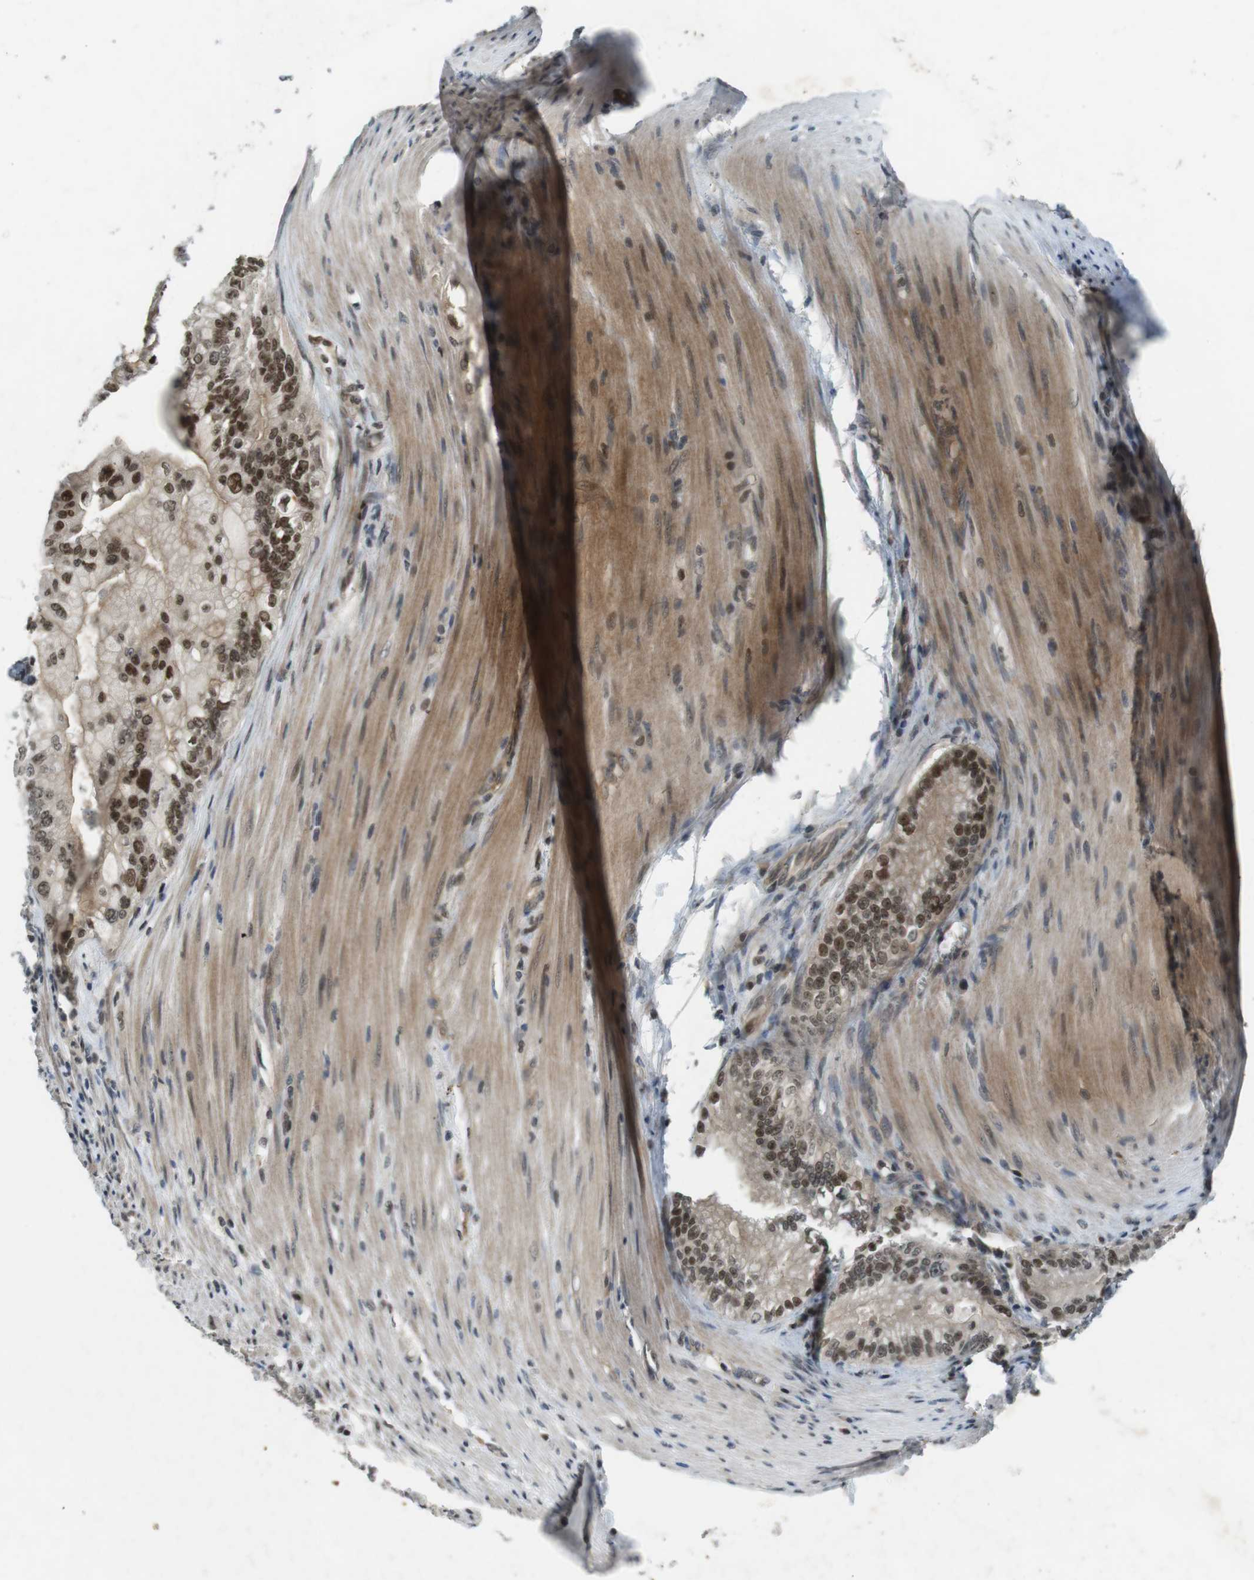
{"staining": {"intensity": "strong", "quantity": "25%-75%", "location": "cytoplasmic/membranous,nuclear"}, "tissue": "pancreatic cancer", "cell_type": "Tumor cells", "image_type": "cancer", "snomed": [{"axis": "morphology", "description": "Normal tissue, NOS"}, {"axis": "topography", "description": "Pancreas"}], "caption": "Pancreatic cancer stained for a protein (brown) displays strong cytoplasmic/membranous and nuclear positive staining in about 25%-75% of tumor cells.", "gene": "MAPKAPK5", "patient": {"sex": "male", "age": 42}}